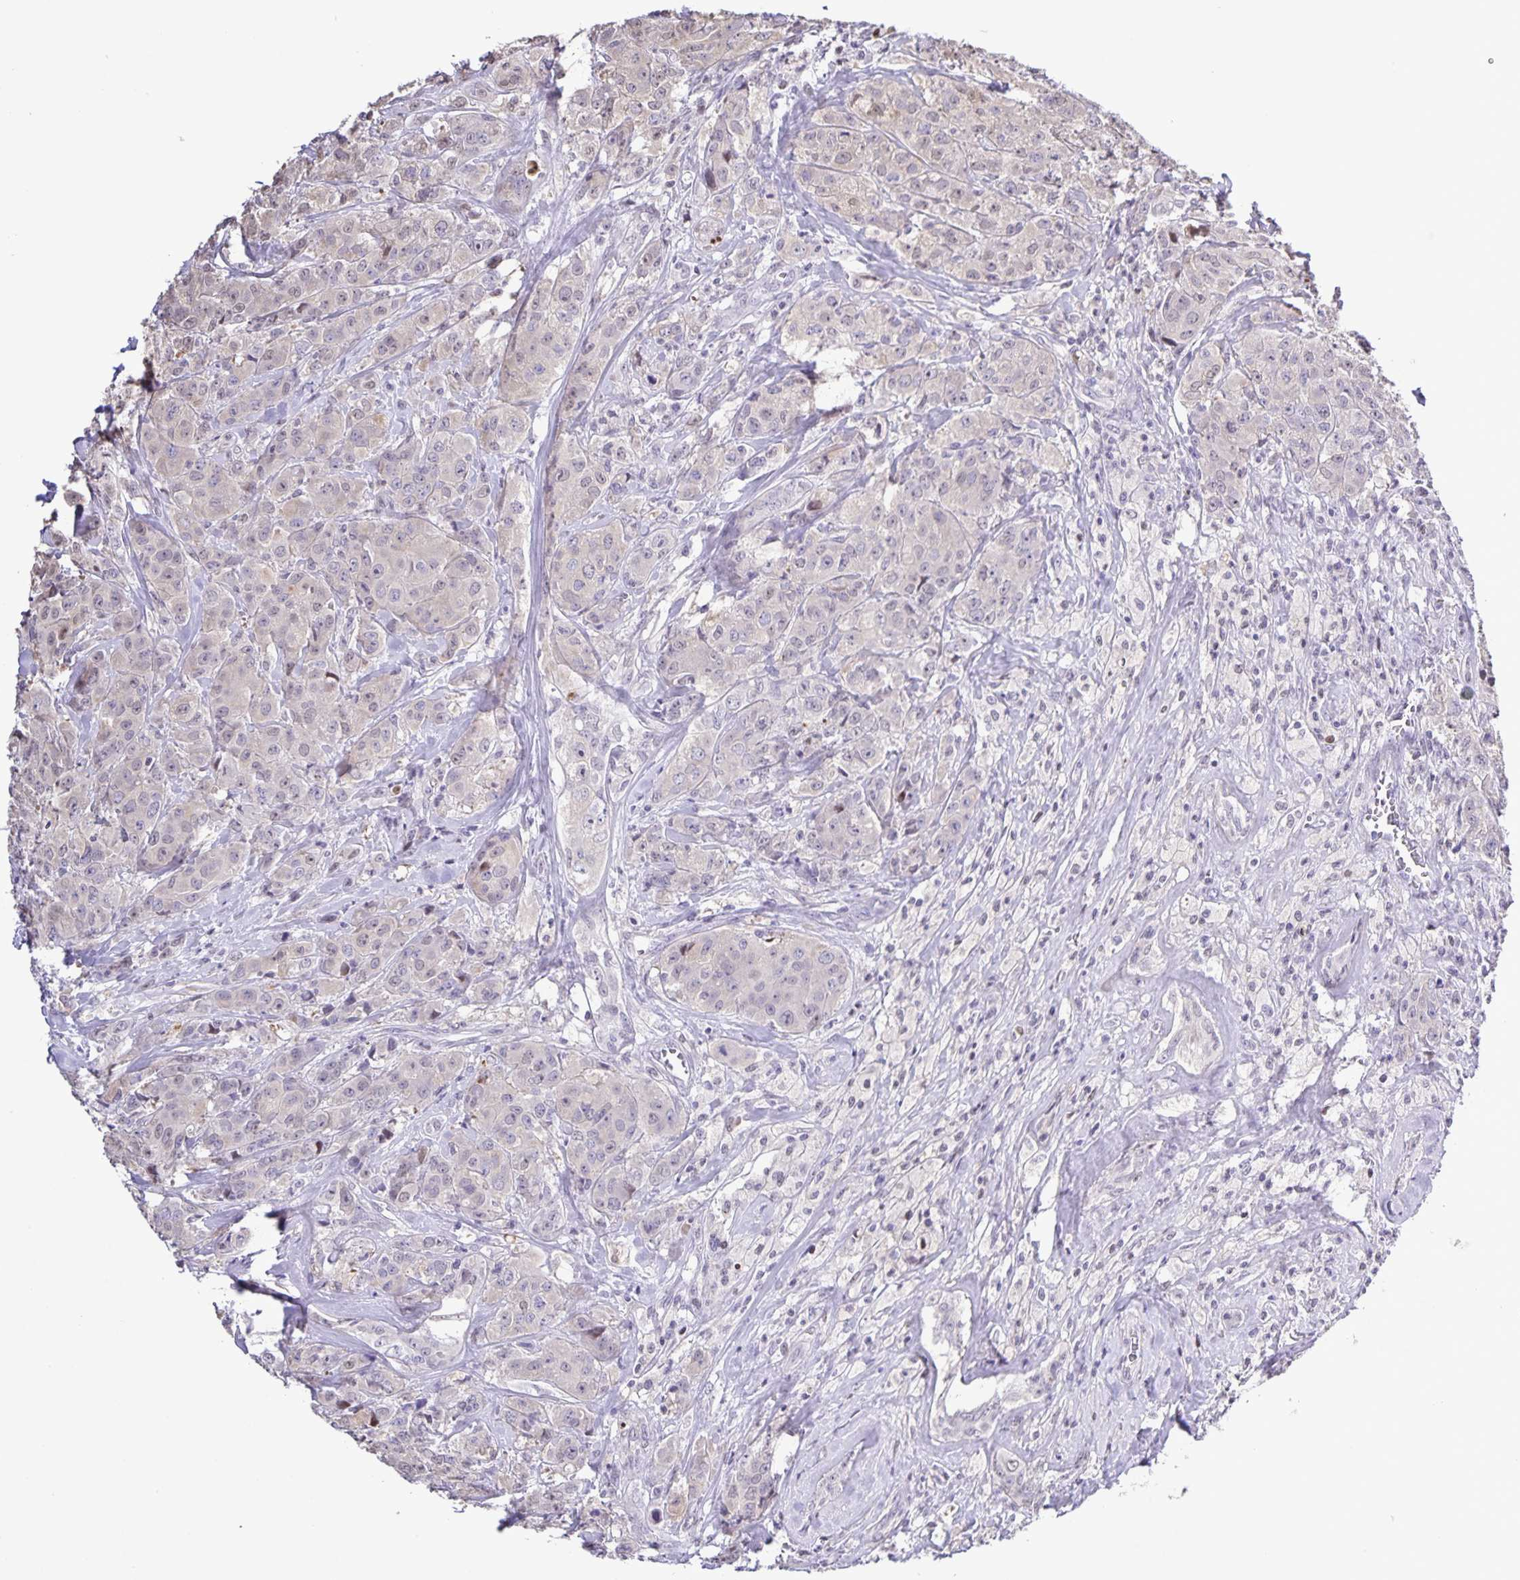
{"staining": {"intensity": "negative", "quantity": "none", "location": "none"}, "tissue": "breast cancer", "cell_type": "Tumor cells", "image_type": "cancer", "snomed": [{"axis": "morphology", "description": "Normal tissue, NOS"}, {"axis": "morphology", "description": "Duct carcinoma"}, {"axis": "topography", "description": "Breast"}], "caption": "IHC histopathology image of neoplastic tissue: breast cancer stained with DAB (3,3'-diaminobenzidine) exhibits no significant protein staining in tumor cells. Brightfield microscopy of immunohistochemistry stained with DAB (brown) and hematoxylin (blue), captured at high magnification.", "gene": "ONECUT2", "patient": {"sex": "female", "age": 43}}